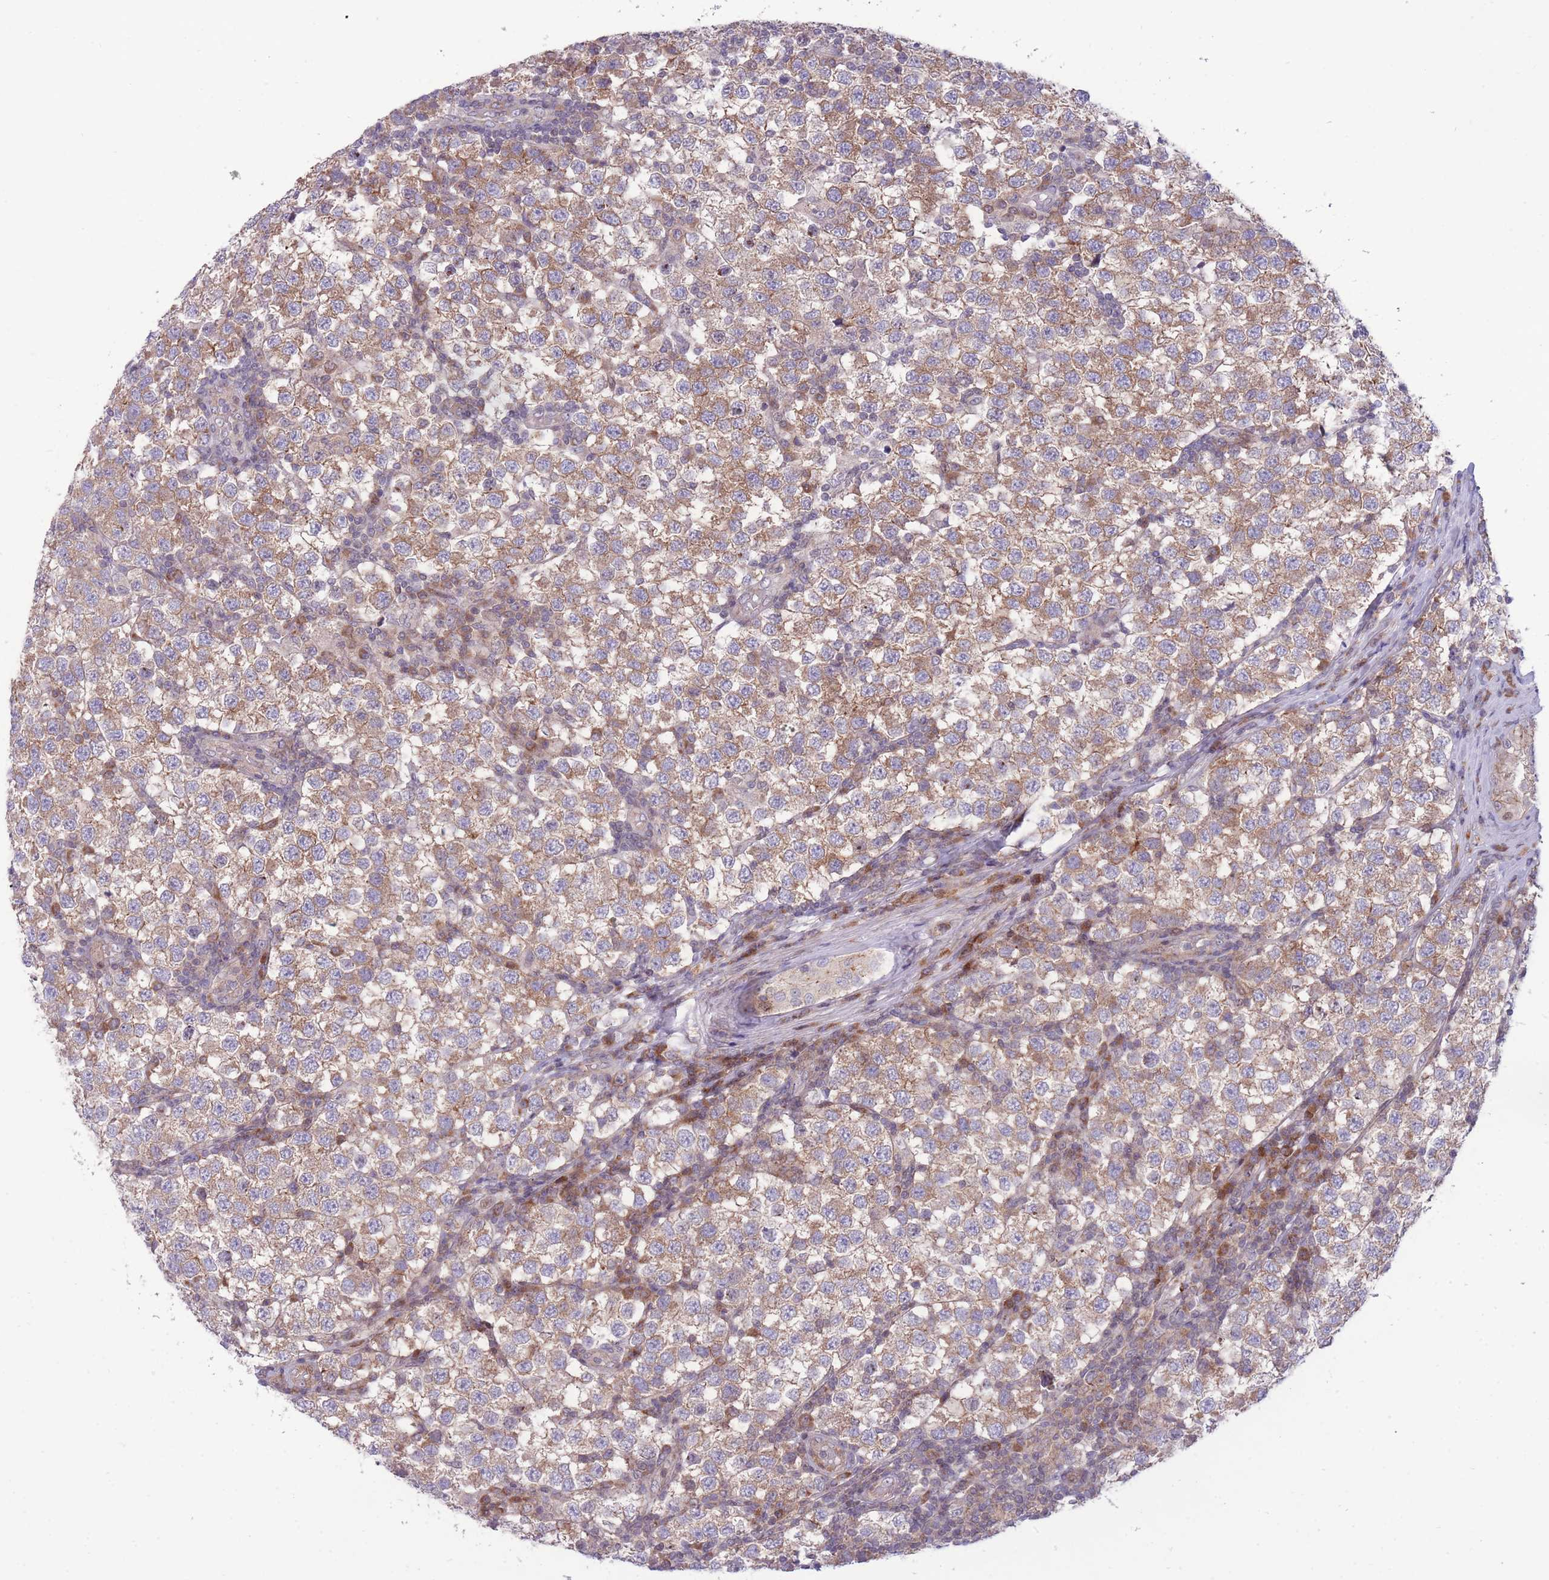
{"staining": {"intensity": "moderate", "quantity": ">75%", "location": "cytoplasmic/membranous"}, "tissue": "testis cancer", "cell_type": "Tumor cells", "image_type": "cancer", "snomed": [{"axis": "morphology", "description": "Seminoma, NOS"}, {"axis": "topography", "description": "Testis"}], "caption": "DAB (3,3'-diaminobenzidine) immunohistochemical staining of human testis seminoma displays moderate cytoplasmic/membranous protein expression in about >75% of tumor cells.", "gene": "RIC8A", "patient": {"sex": "male", "age": 34}}